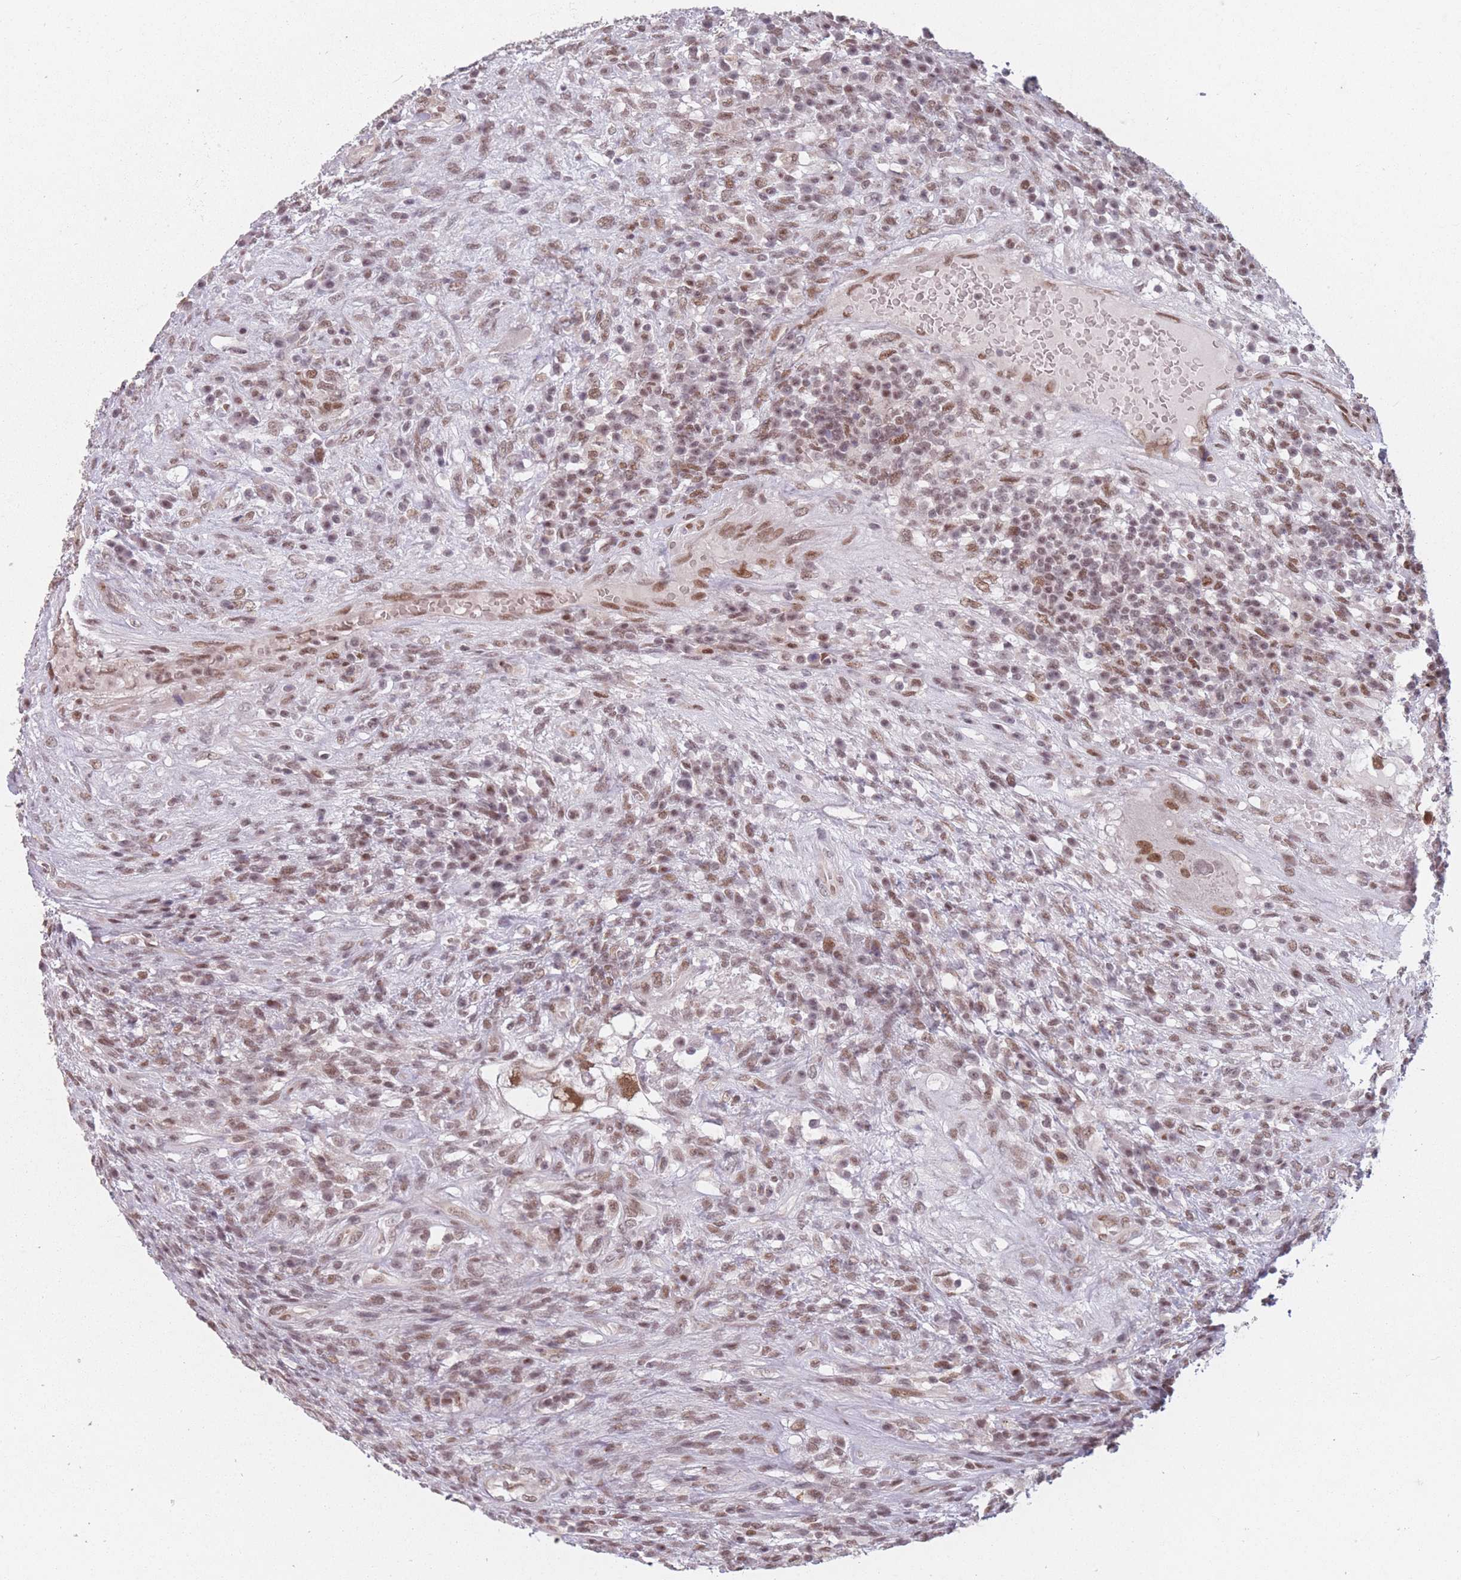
{"staining": {"intensity": "moderate", "quantity": ">75%", "location": "nuclear"}, "tissue": "testis cancer", "cell_type": "Tumor cells", "image_type": "cancer", "snomed": [{"axis": "morphology", "description": "Carcinoma, Embryonal, NOS"}, {"axis": "topography", "description": "Testis"}], "caption": "Embryonal carcinoma (testis) tissue shows moderate nuclear positivity in approximately >75% of tumor cells, visualized by immunohistochemistry.", "gene": "SUPT6H", "patient": {"sex": "male", "age": 26}}